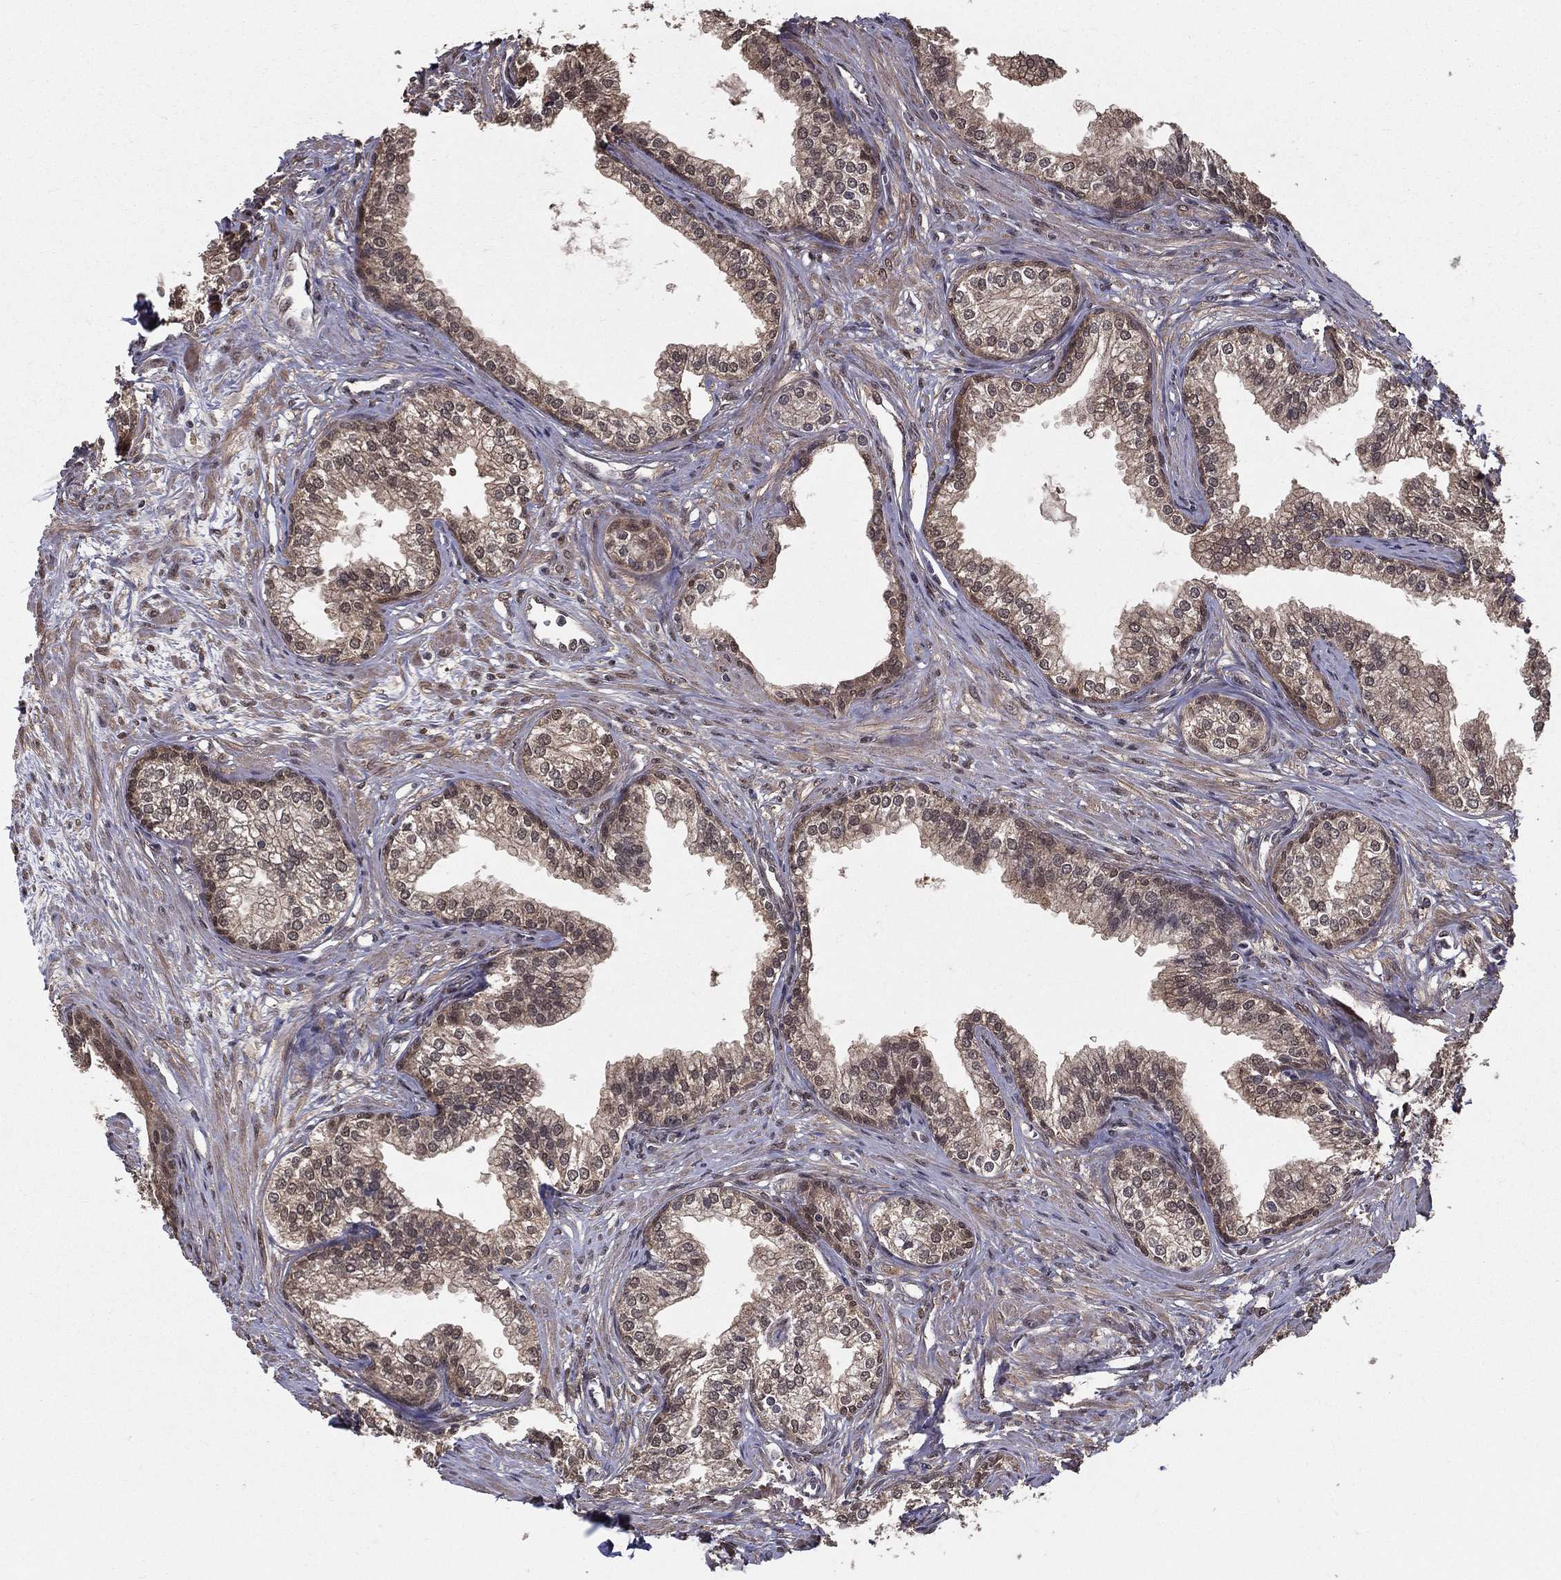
{"staining": {"intensity": "moderate", "quantity": "25%-75%", "location": "cytoplasmic/membranous,nuclear"}, "tissue": "prostate", "cell_type": "Glandular cells", "image_type": "normal", "snomed": [{"axis": "morphology", "description": "Normal tissue, NOS"}, {"axis": "topography", "description": "Prostate"}], "caption": "DAB (3,3'-diaminobenzidine) immunohistochemical staining of benign human prostate exhibits moderate cytoplasmic/membranous,nuclear protein positivity in about 25%-75% of glandular cells.", "gene": "CARM1", "patient": {"sex": "male", "age": 65}}